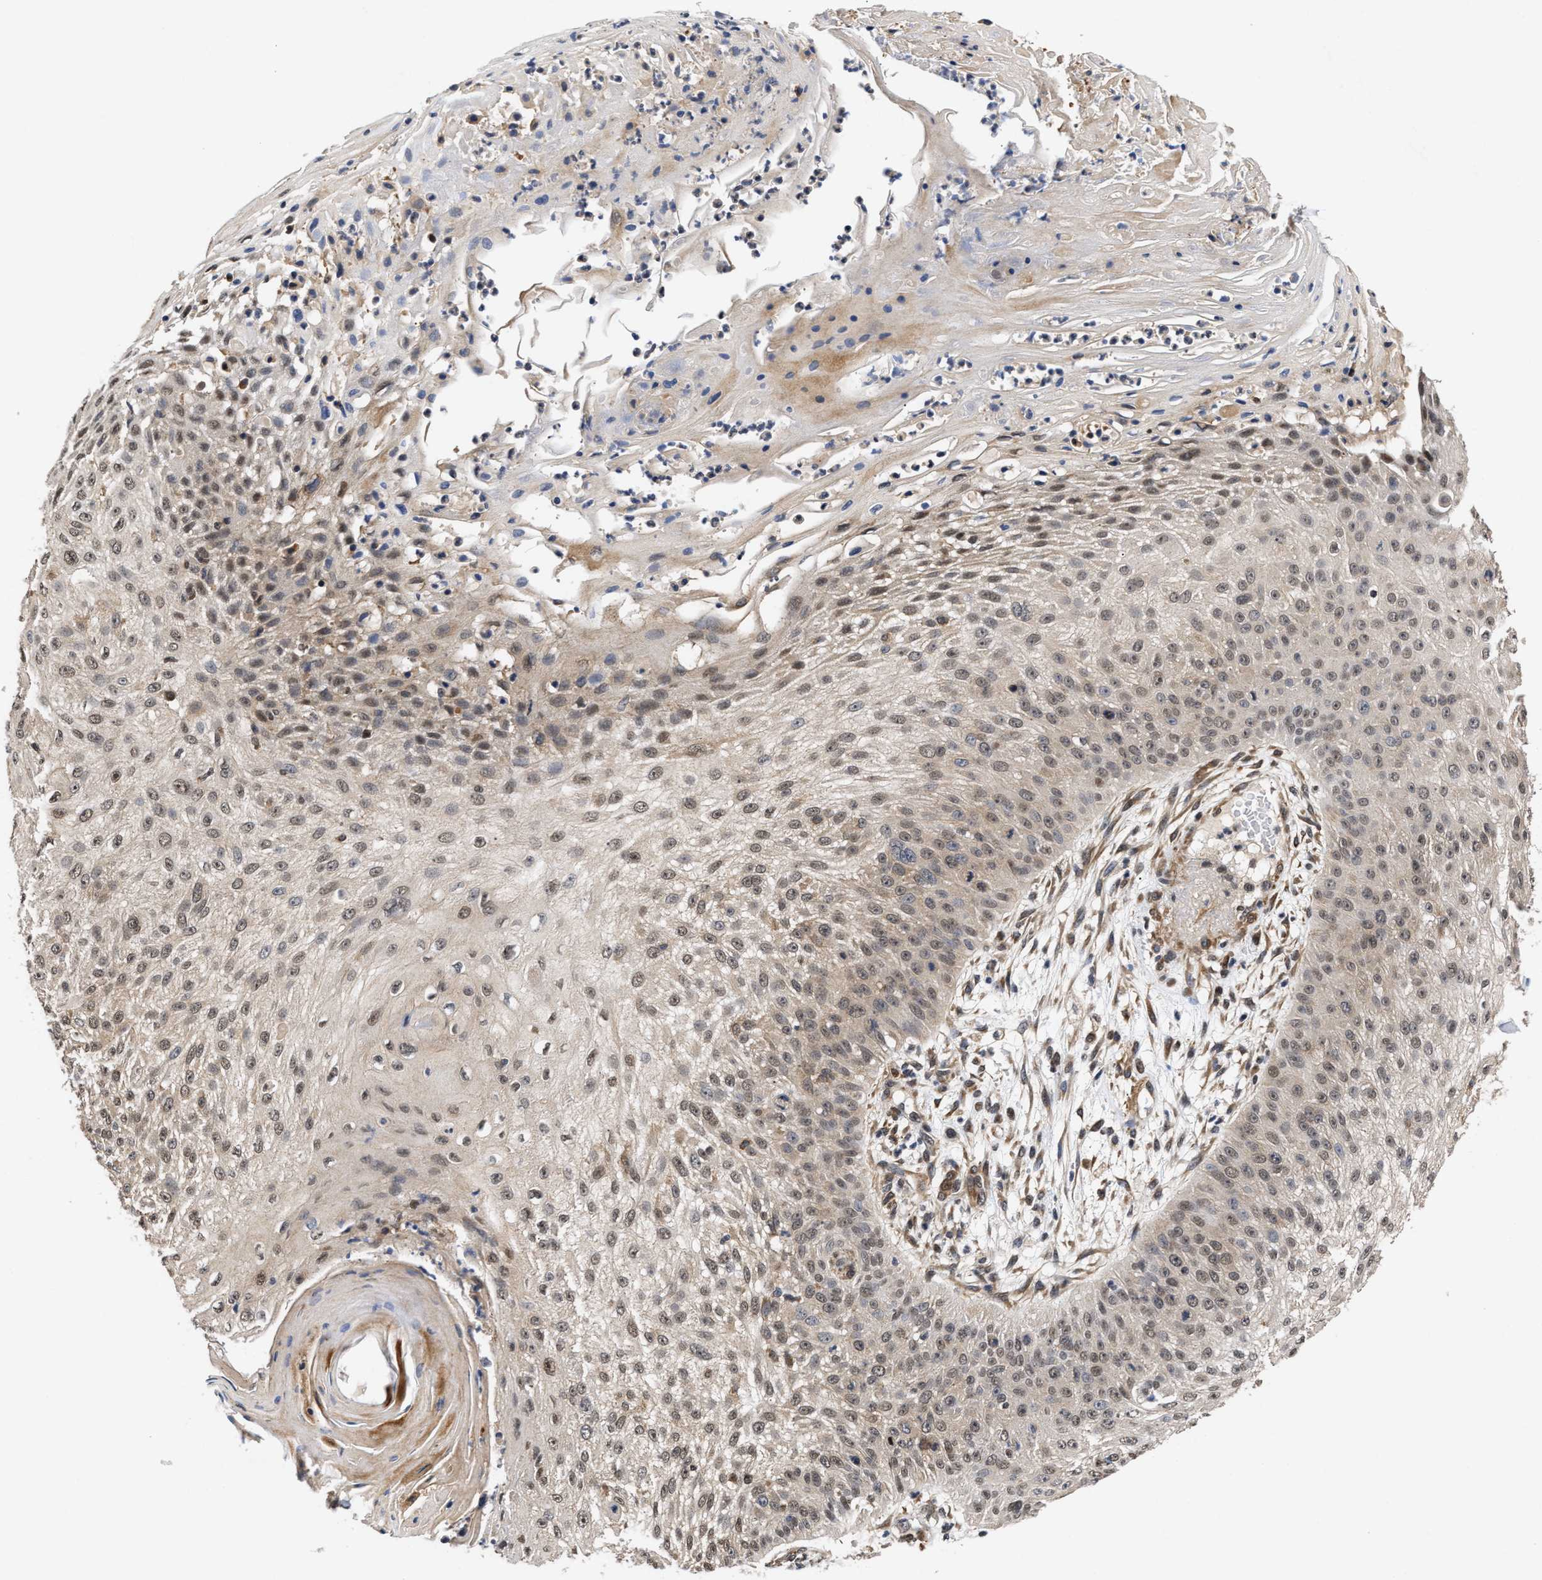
{"staining": {"intensity": "weak", "quantity": ">75%", "location": "nuclear"}, "tissue": "skin cancer", "cell_type": "Tumor cells", "image_type": "cancer", "snomed": [{"axis": "morphology", "description": "Squamous cell carcinoma, NOS"}, {"axis": "topography", "description": "Skin"}], "caption": "A histopathology image of human skin cancer (squamous cell carcinoma) stained for a protein demonstrates weak nuclear brown staining in tumor cells. Nuclei are stained in blue.", "gene": "CLIP2", "patient": {"sex": "female", "age": 80}}